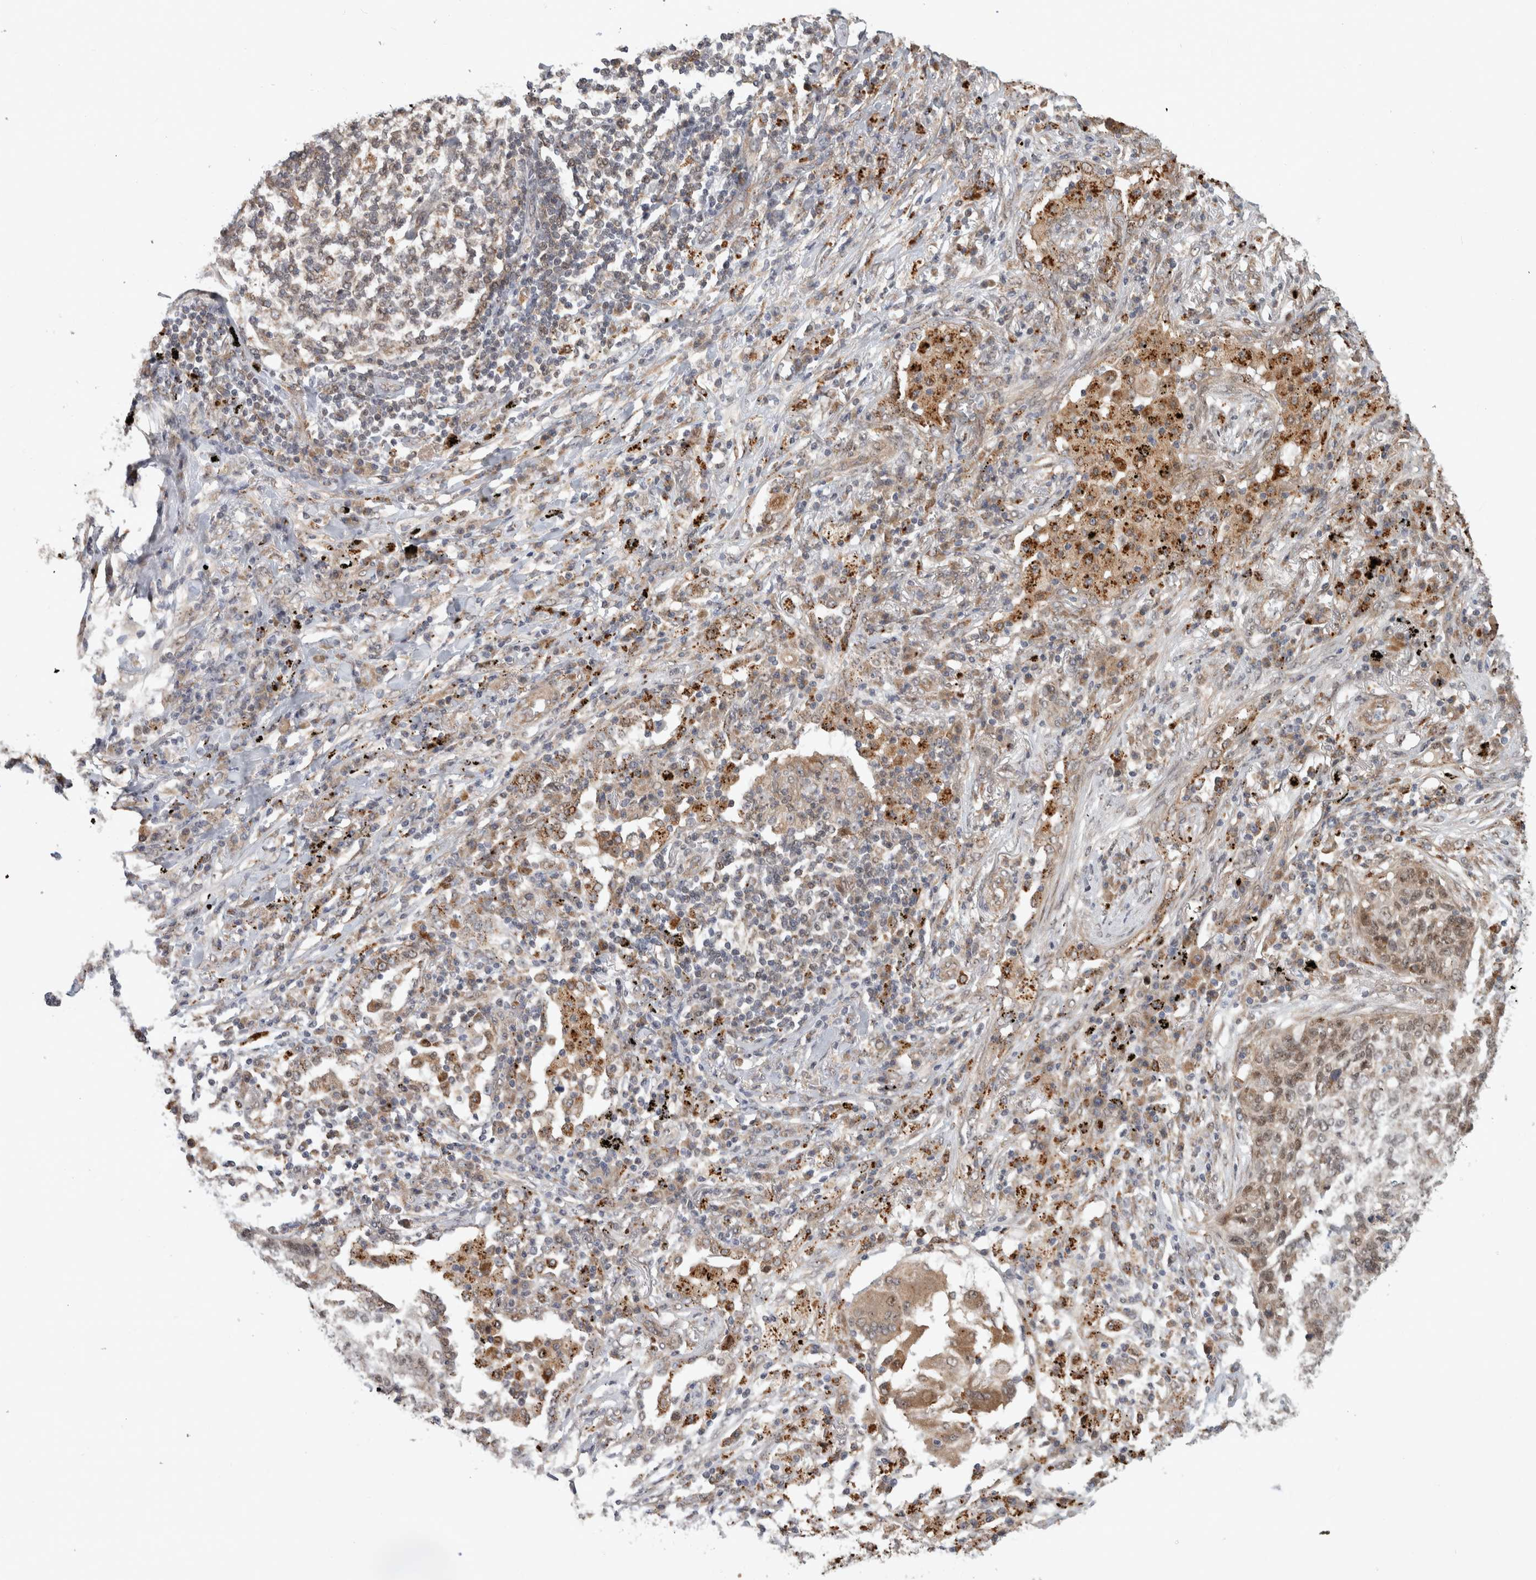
{"staining": {"intensity": "moderate", "quantity": ">75%", "location": "cytoplasmic/membranous"}, "tissue": "lung cancer", "cell_type": "Tumor cells", "image_type": "cancer", "snomed": [{"axis": "morphology", "description": "Squamous cell carcinoma, NOS"}, {"axis": "topography", "description": "Lung"}], "caption": "High-power microscopy captured an IHC image of lung cancer (squamous cell carcinoma), revealing moderate cytoplasmic/membranous expression in about >75% of tumor cells.", "gene": "NAB2", "patient": {"sex": "female", "age": 63}}